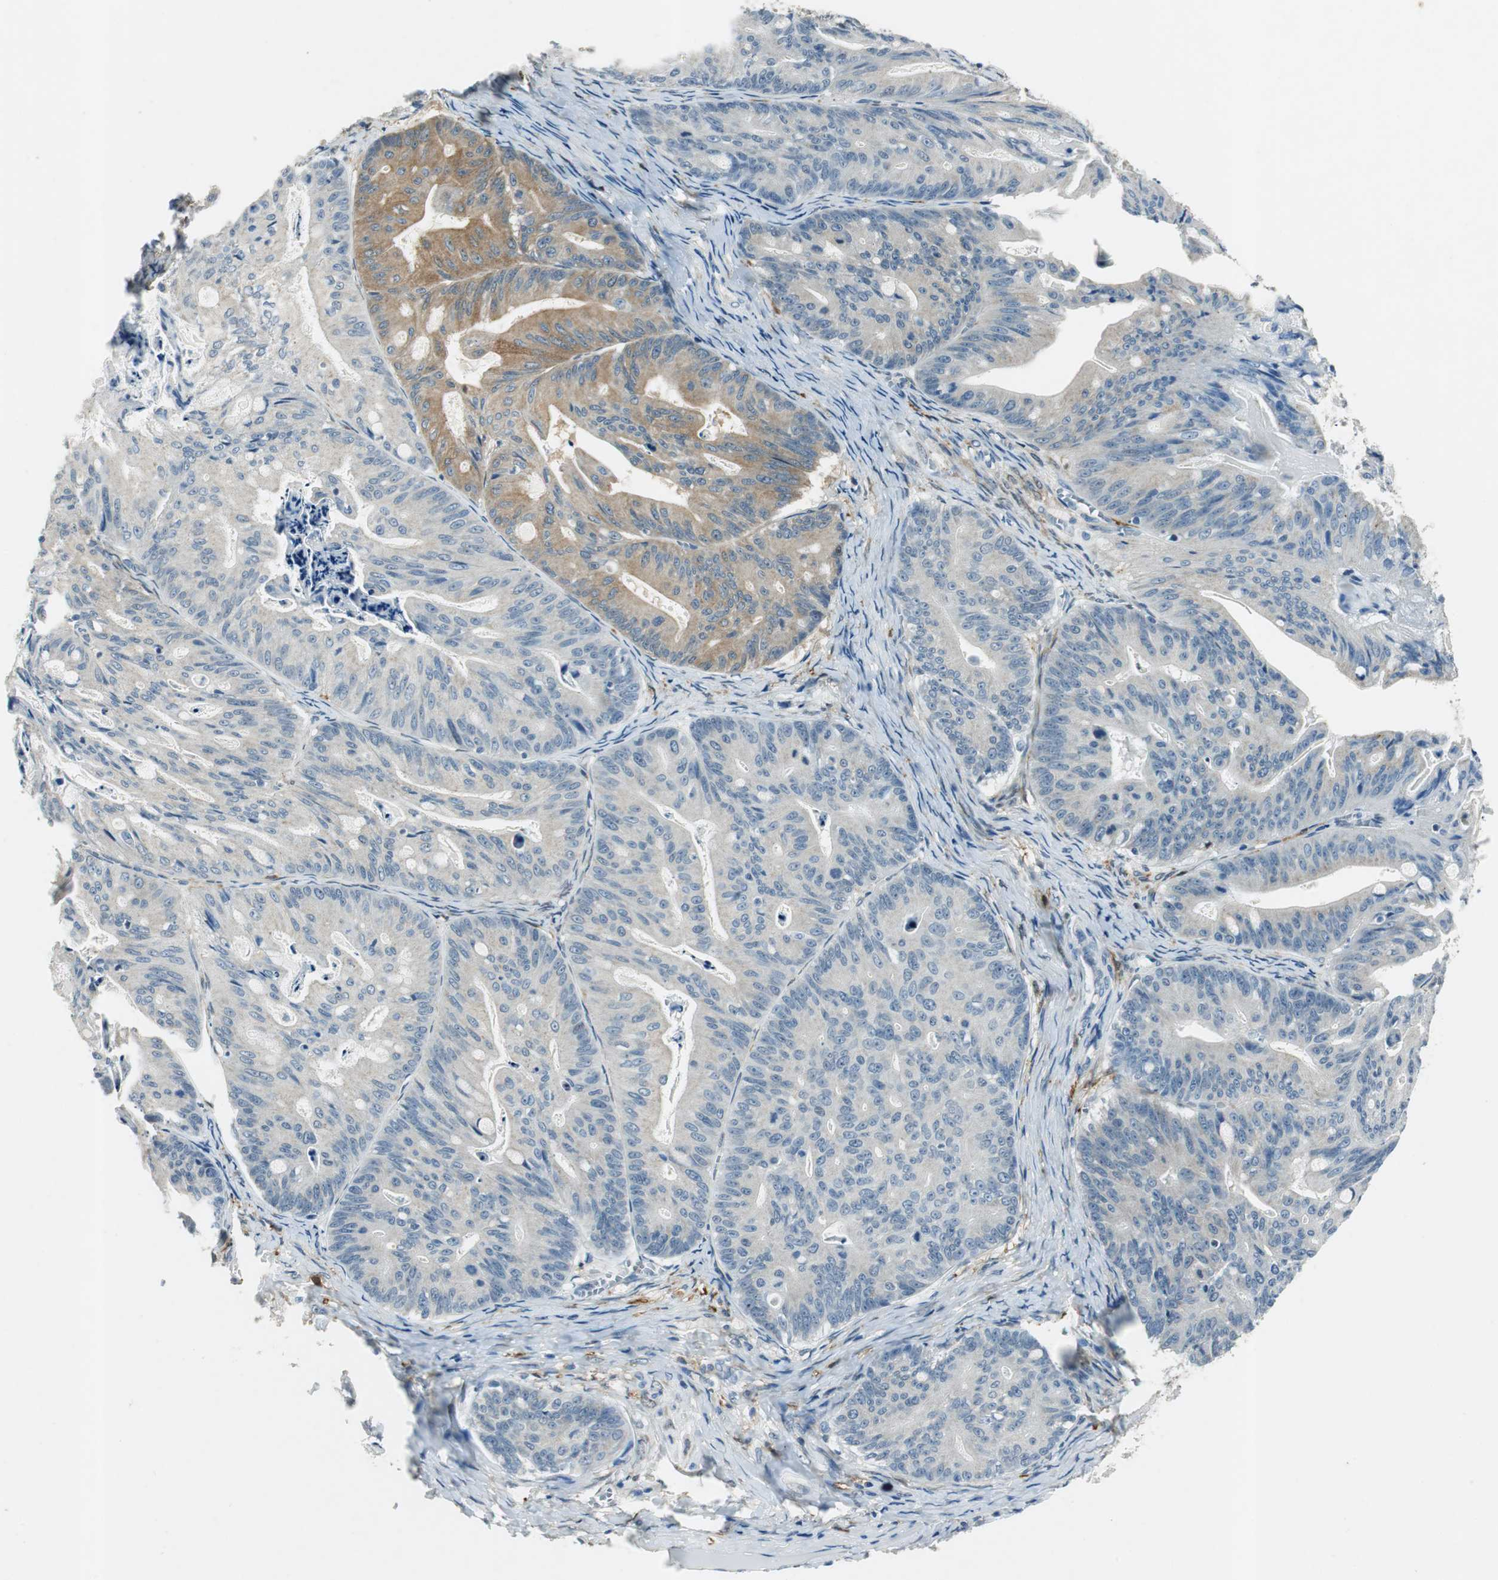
{"staining": {"intensity": "moderate", "quantity": "<25%", "location": "cytoplasmic/membranous"}, "tissue": "ovarian cancer", "cell_type": "Tumor cells", "image_type": "cancer", "snomed": [{"axis": "morphology", "description": "Cystadenocarcinoma, mucinous, NOS"}, {"axis": "topography", "description": "Ovary"}], "caption": "Immunohistochemistry micrograph of neoplastic tissue: mucinous cystadenocarcinoma (ovarian) stained using immunohistochemistry exhibits low levels of moderate protein expression localized specifically in the cytoplasmic/membranous of tumor cells, appearing as a cytoplasmic/membranous brown color.", "gene": "ME1", "patient": {"sex": "female", "age": 36}}